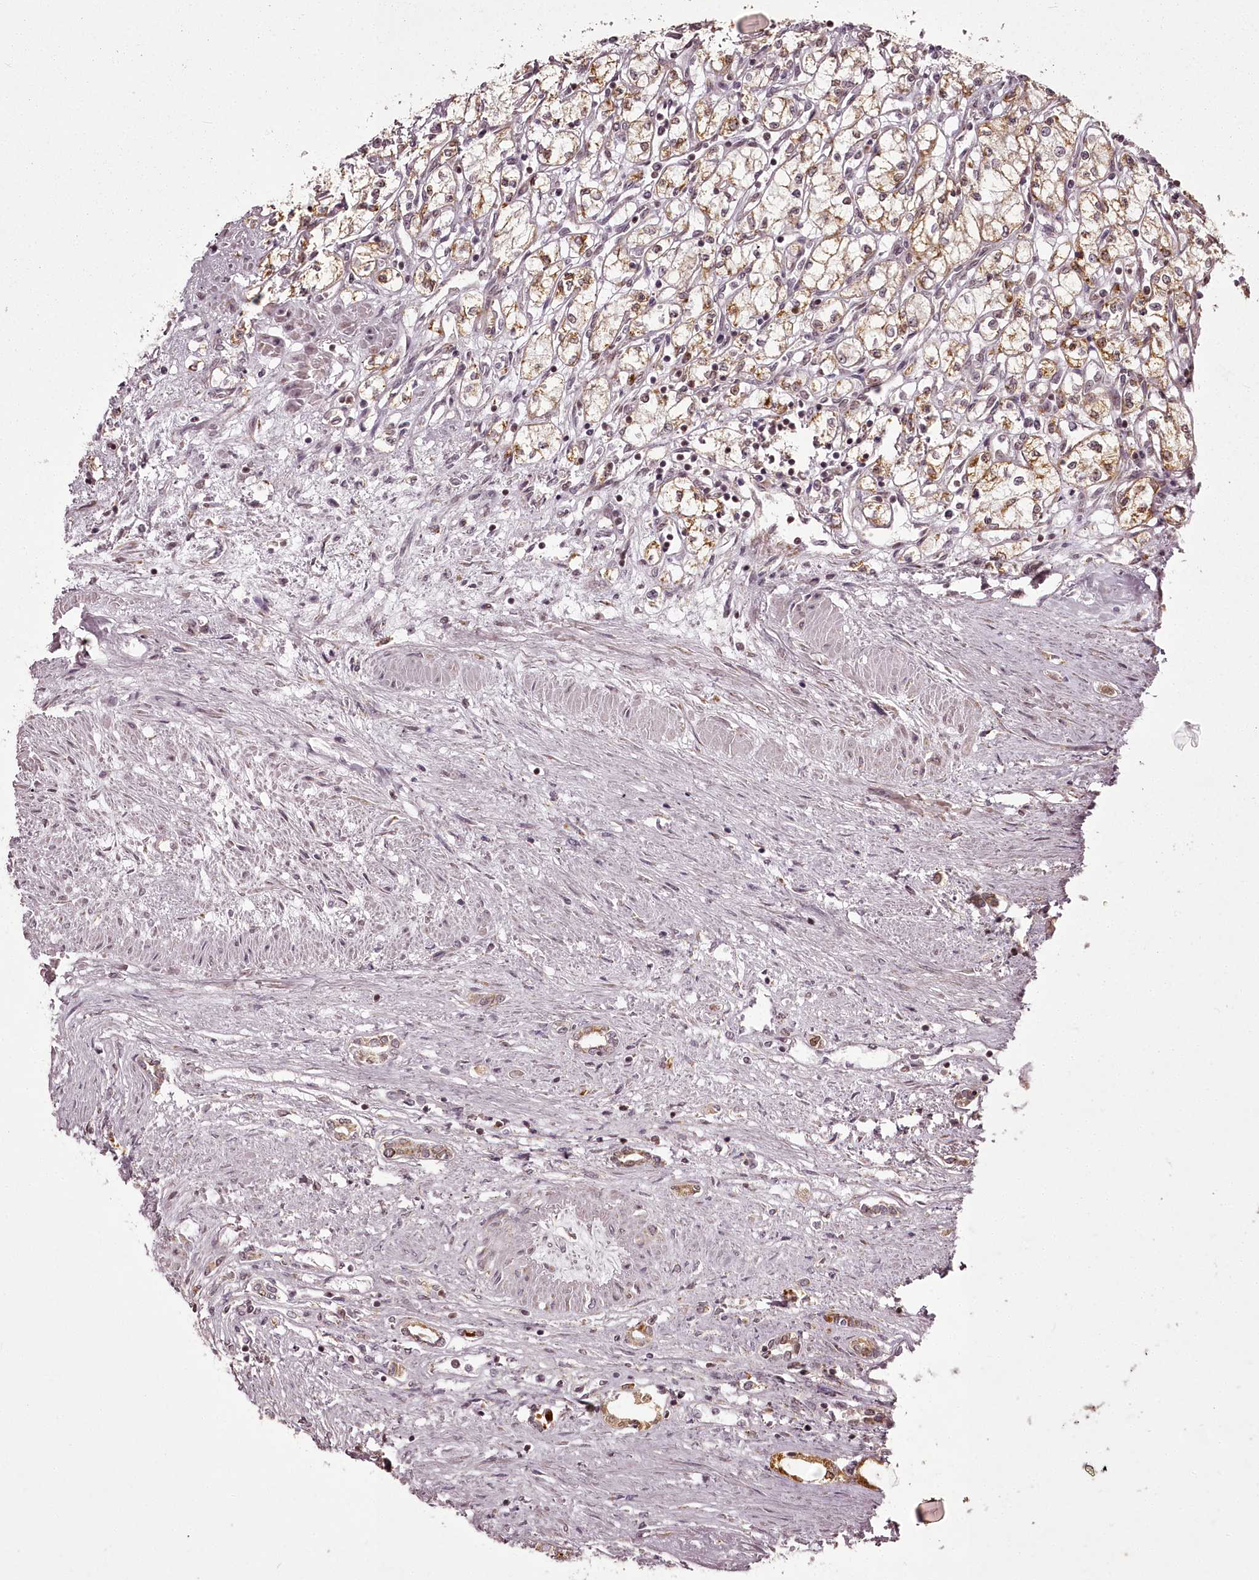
{"staining": {"intensity": "weak", "quantity": ">75%", "location": "cytoplasmic/membranous"}, "tissue": "renal cancer", "cell_type": "Tumor cells", "image_type": "cancer", "snomed": [{"axis": "morphology", "description": "Adenocarcinoma, NOS"}, {"axis": "topography", "description": "Kidney"}], "caption": "Protein positivity by IHC exhibits weak cytoplasmic/membranous positivity in about >75% of tumor cells in adenocarcinoma (renal).", "gene": "CHCHD2", "patient": {"sex": "male", "age": 59}}